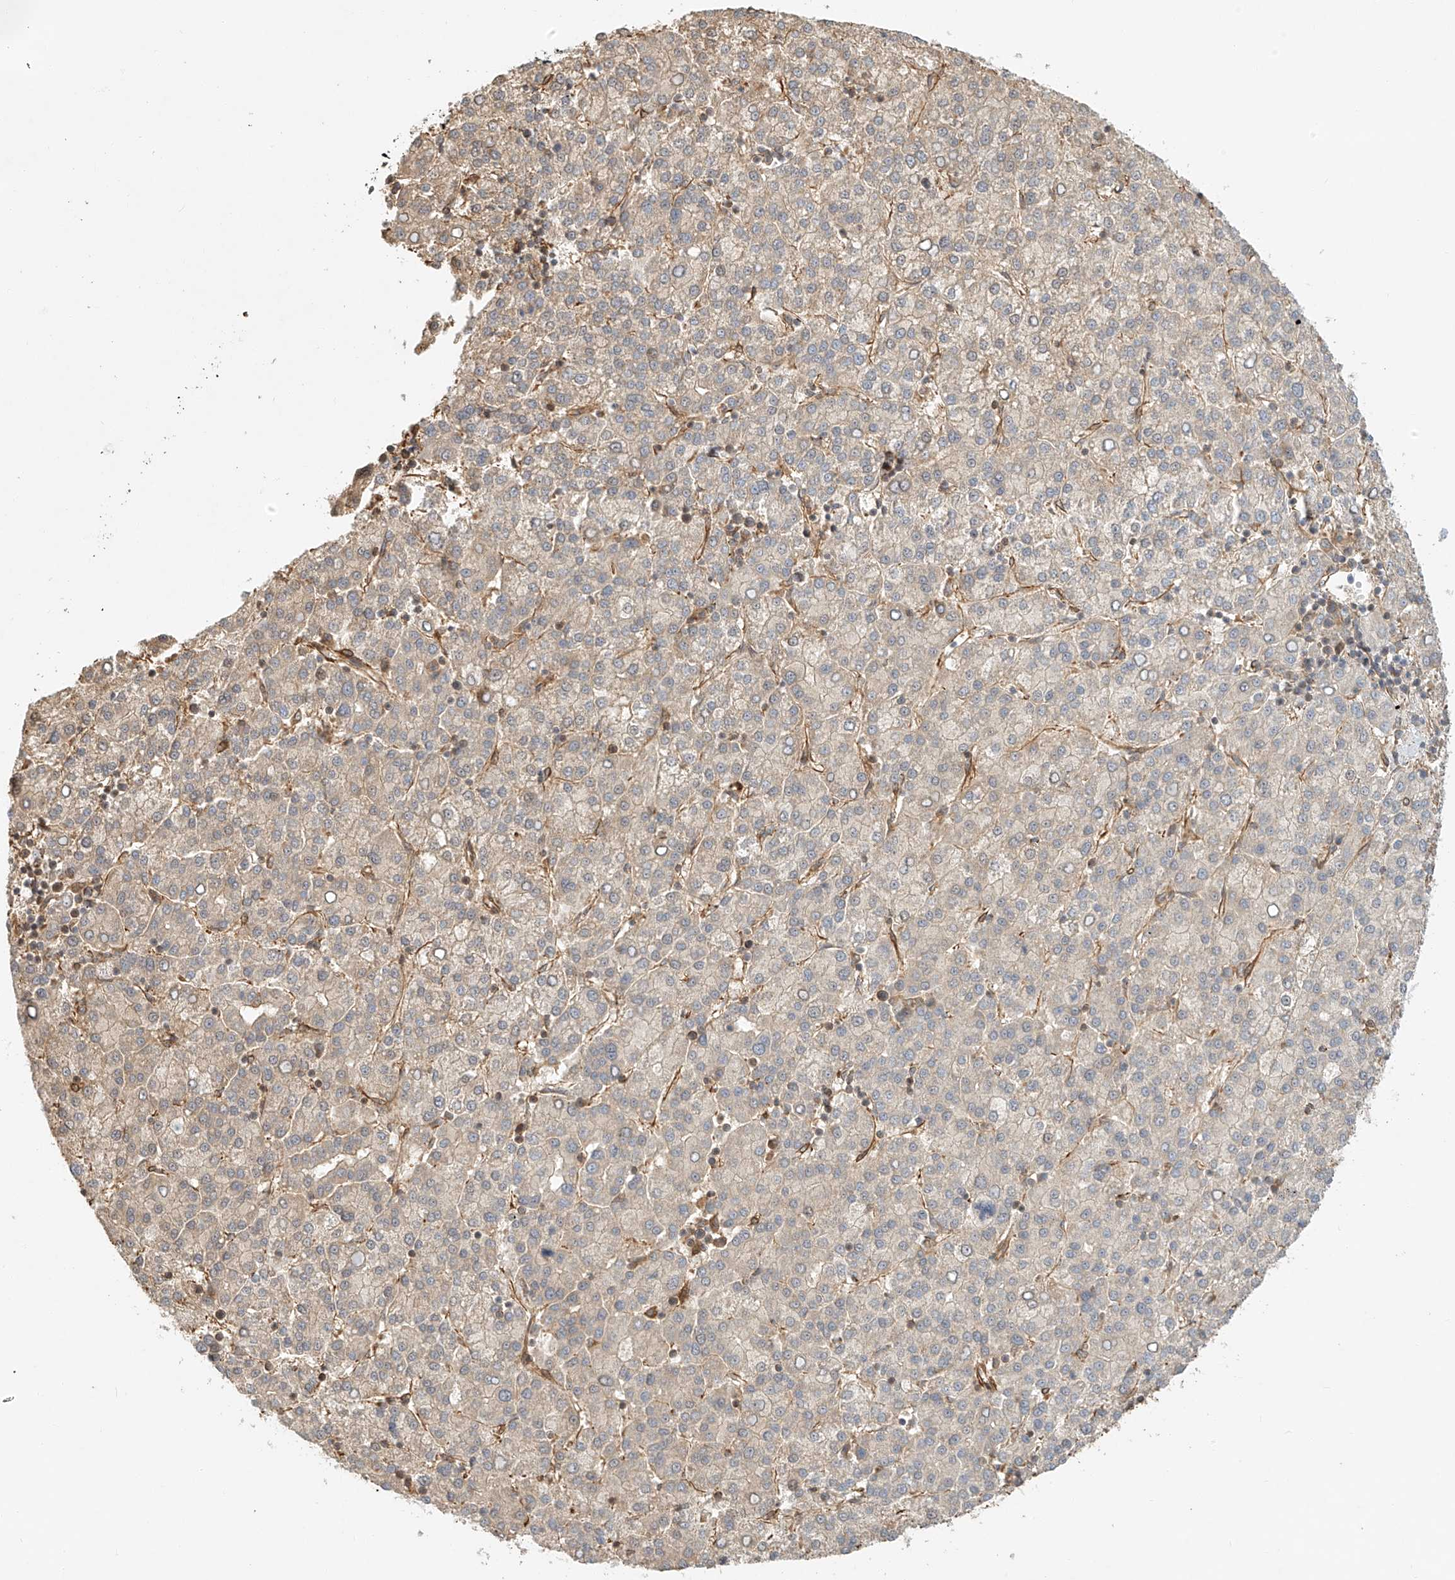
{"staining": {"intensity": "weak", "quantity": "<25%", "location": "cytoplasmic/membranous"}, "tissue": "liver cancer", "cell_type": "Tumor cells", "image_type": "cancer", "snomed": [{"axis": "morphology", "description": "Carcinoma, Hepatocellular, NOS"}, {"axis": "topography", "description": "Liver"}], "caption": "DAB (3,3'-diaminobenzidine) immunohistochemical staining of human liver cancer (hepatocellular carcinoma) shows no significant expression in tumor cells. (Immunohistochemistry, brightfield microscopy, high magnification).", "gene": "CSMD3", "patient": {"sex": "female", "age": 58}}